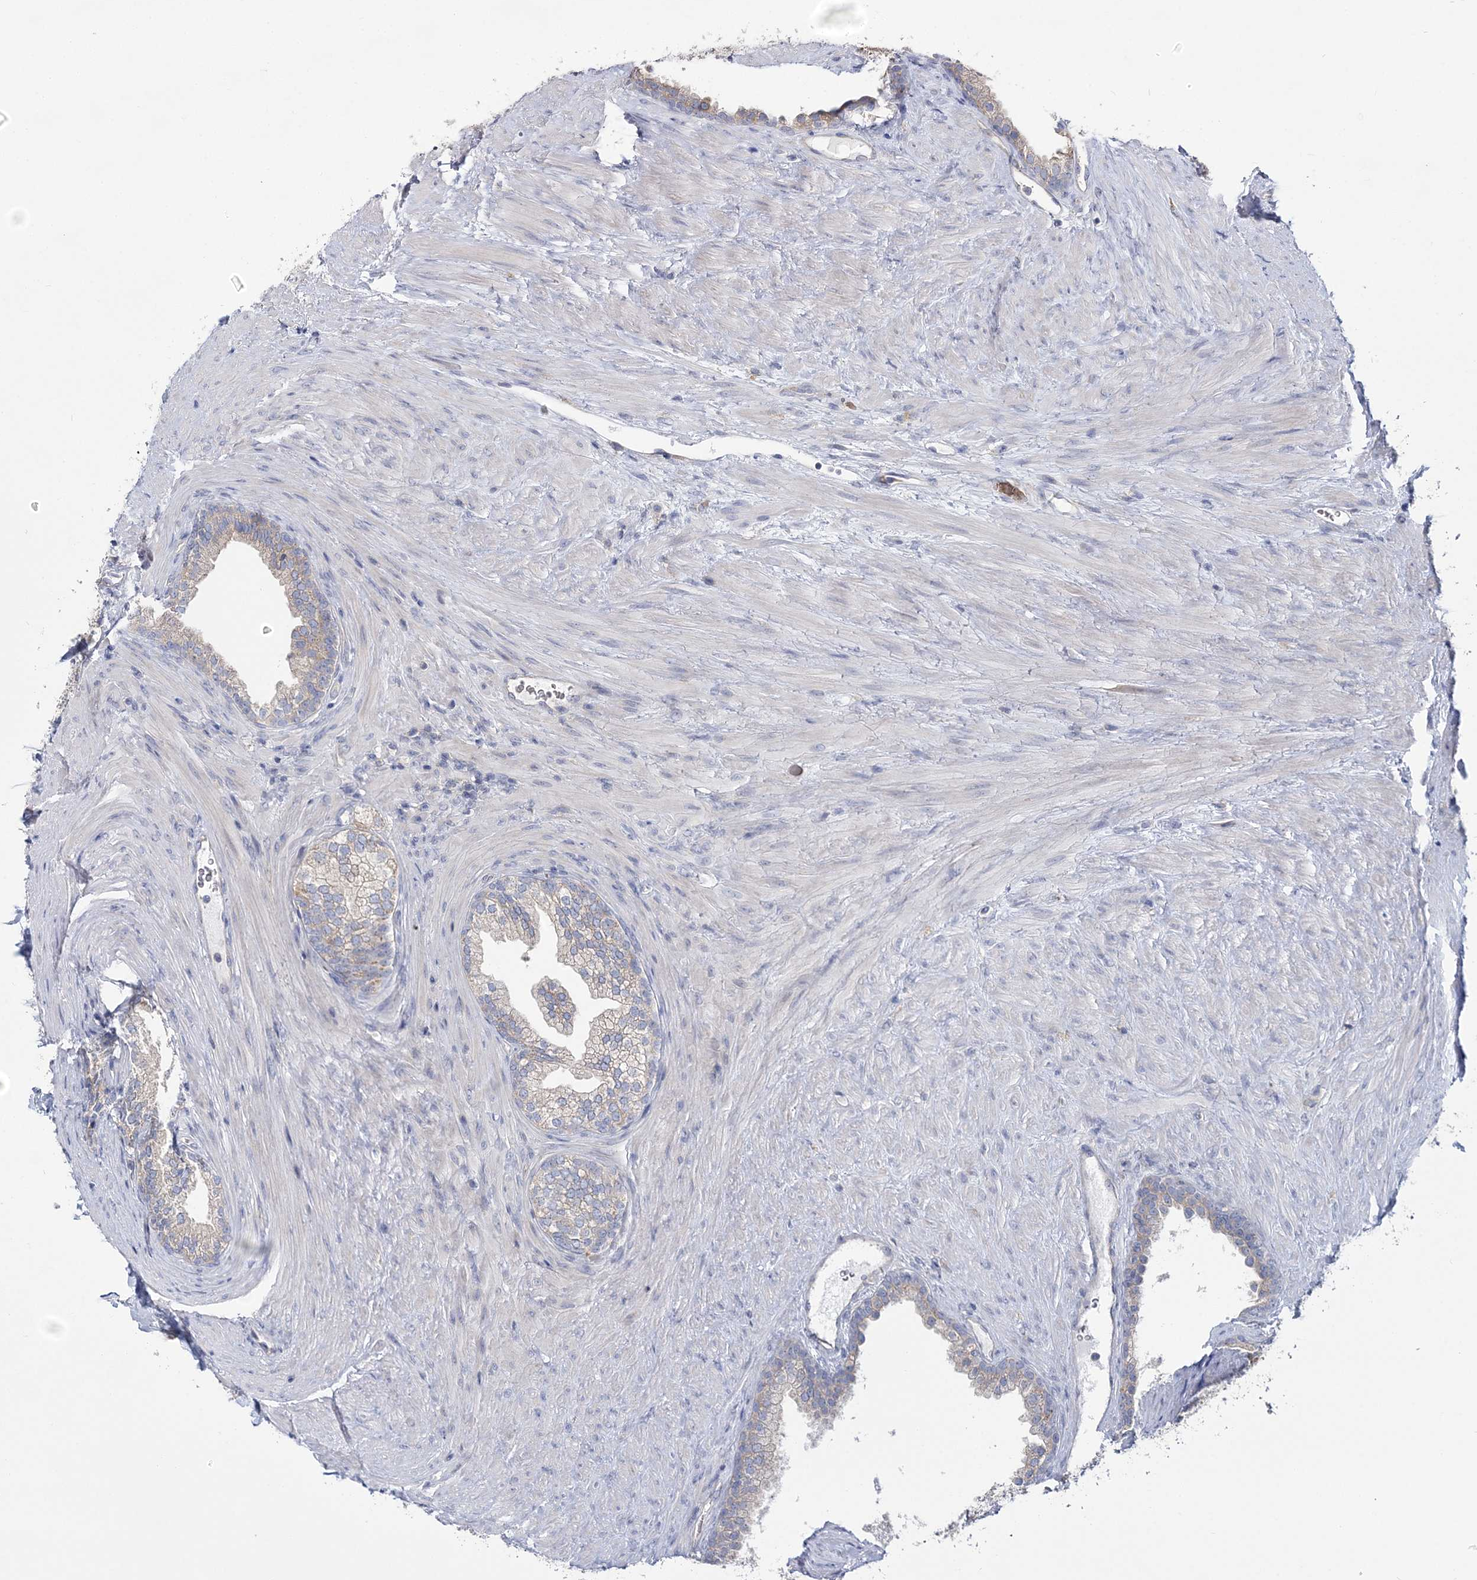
{"staining": {"intensity": "negative", "quantity": "none", "location": "none"}, "tissue": "prostate", "cell_type": "Glandular cells", "image_type": "normal", "snomed": [{"axis": "morphology", "description": "Normal tissue, NOS"}, {"axis": "topography", "description": "Prostate"}], "caption": "Image shows no significant protein expression in glandular cells of normal prostate.", "gene": "ATP11B", "patient": {"sex": "male", "age": 76}}